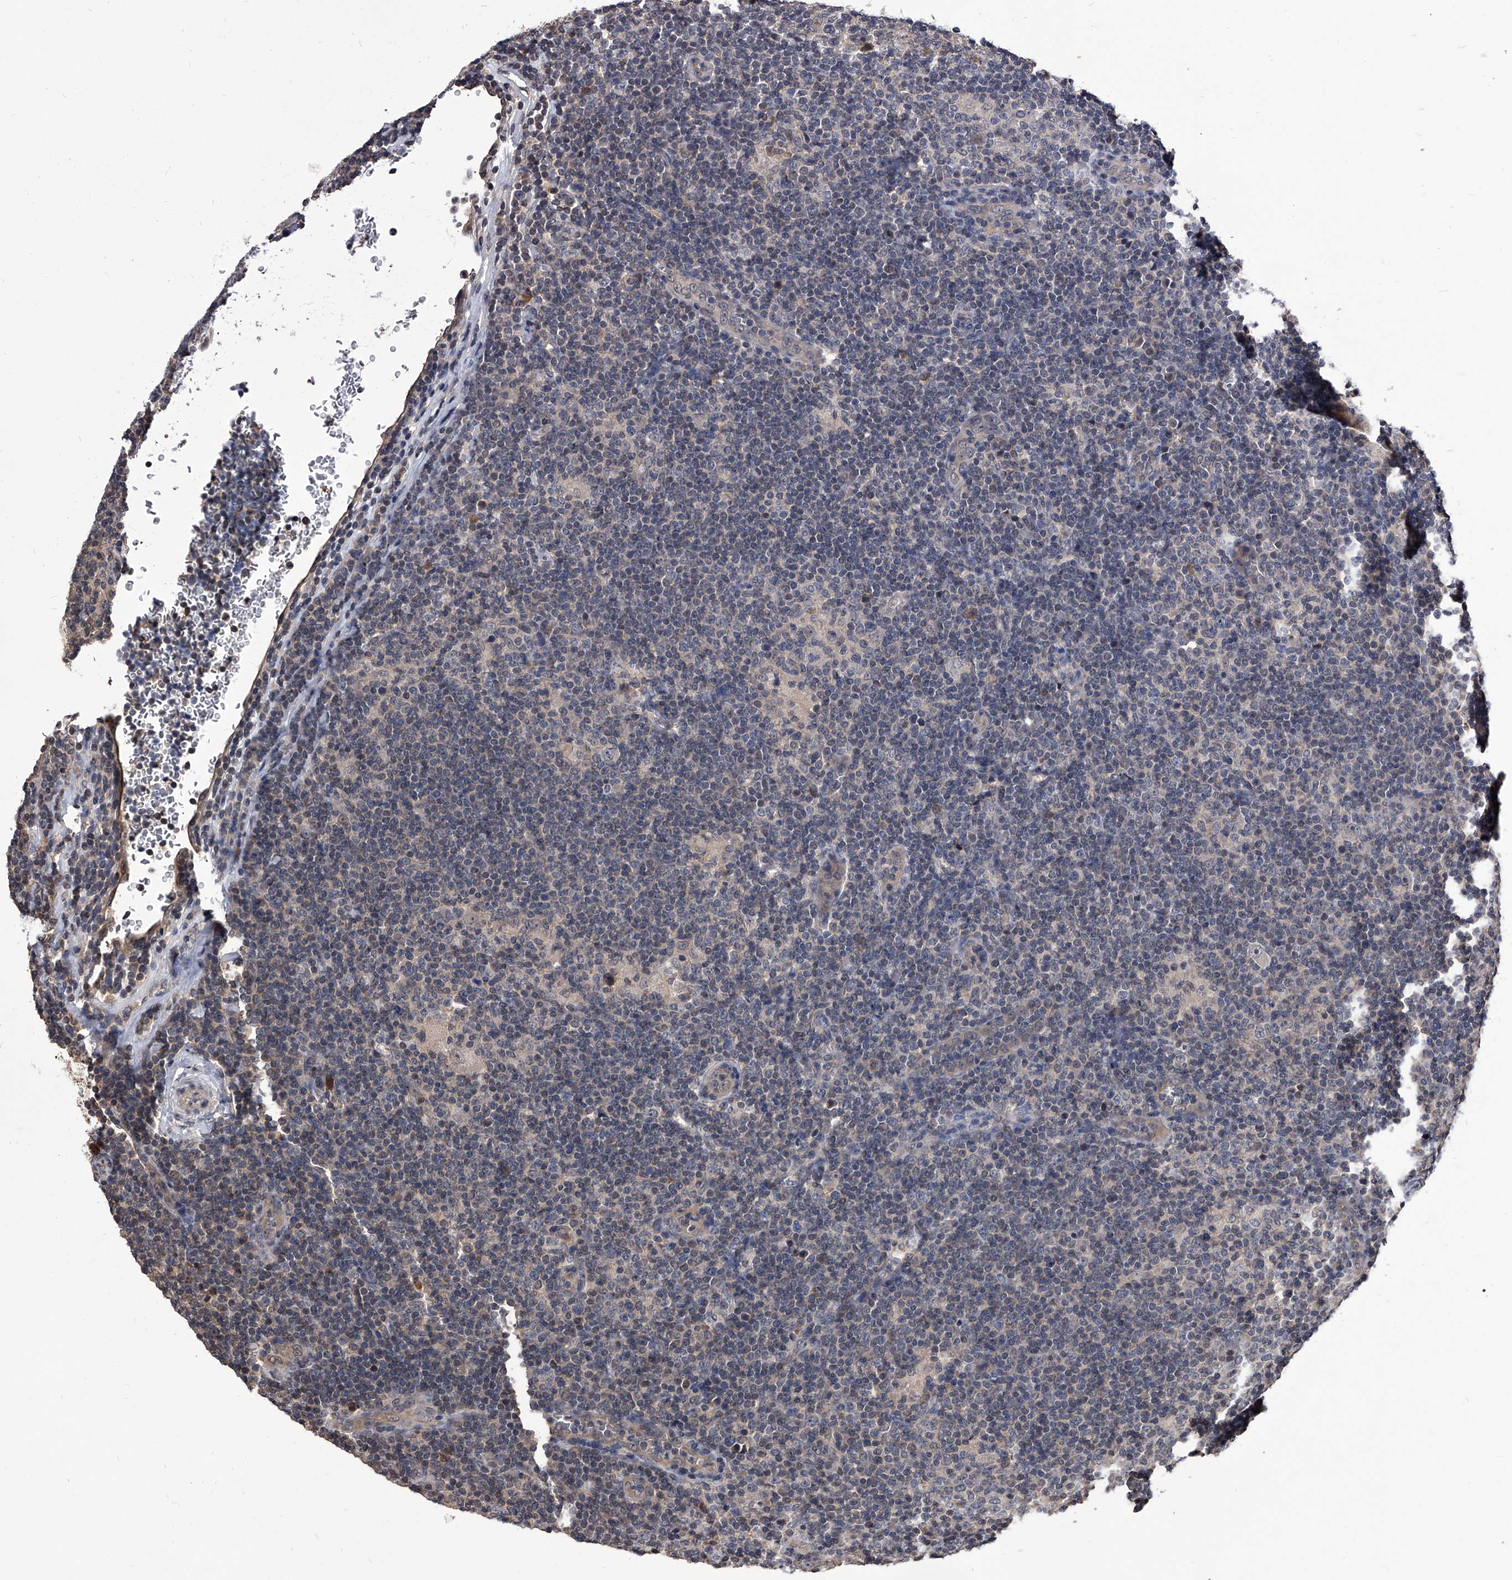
{"staining": {"intensity": "weak", "quantity": "<25%", "location": "cytoplasmic/membranous,nuclear"}, "tissue": "lymphoma", "cell_type": "Tumor cells", "image_type": "cancer", "snomed": [{"axis": "morphology", "description": "Hodgkin's disease, NOS"}, {"axis": "topography", "description": "Lymph node"}], "caption": "Immunohistochemistry (IHC) of human Hodgkin's disease shows no staining in tumor cells.", "gene": "SLC18B1", "patient": {"sex": "female", "age": 57}}